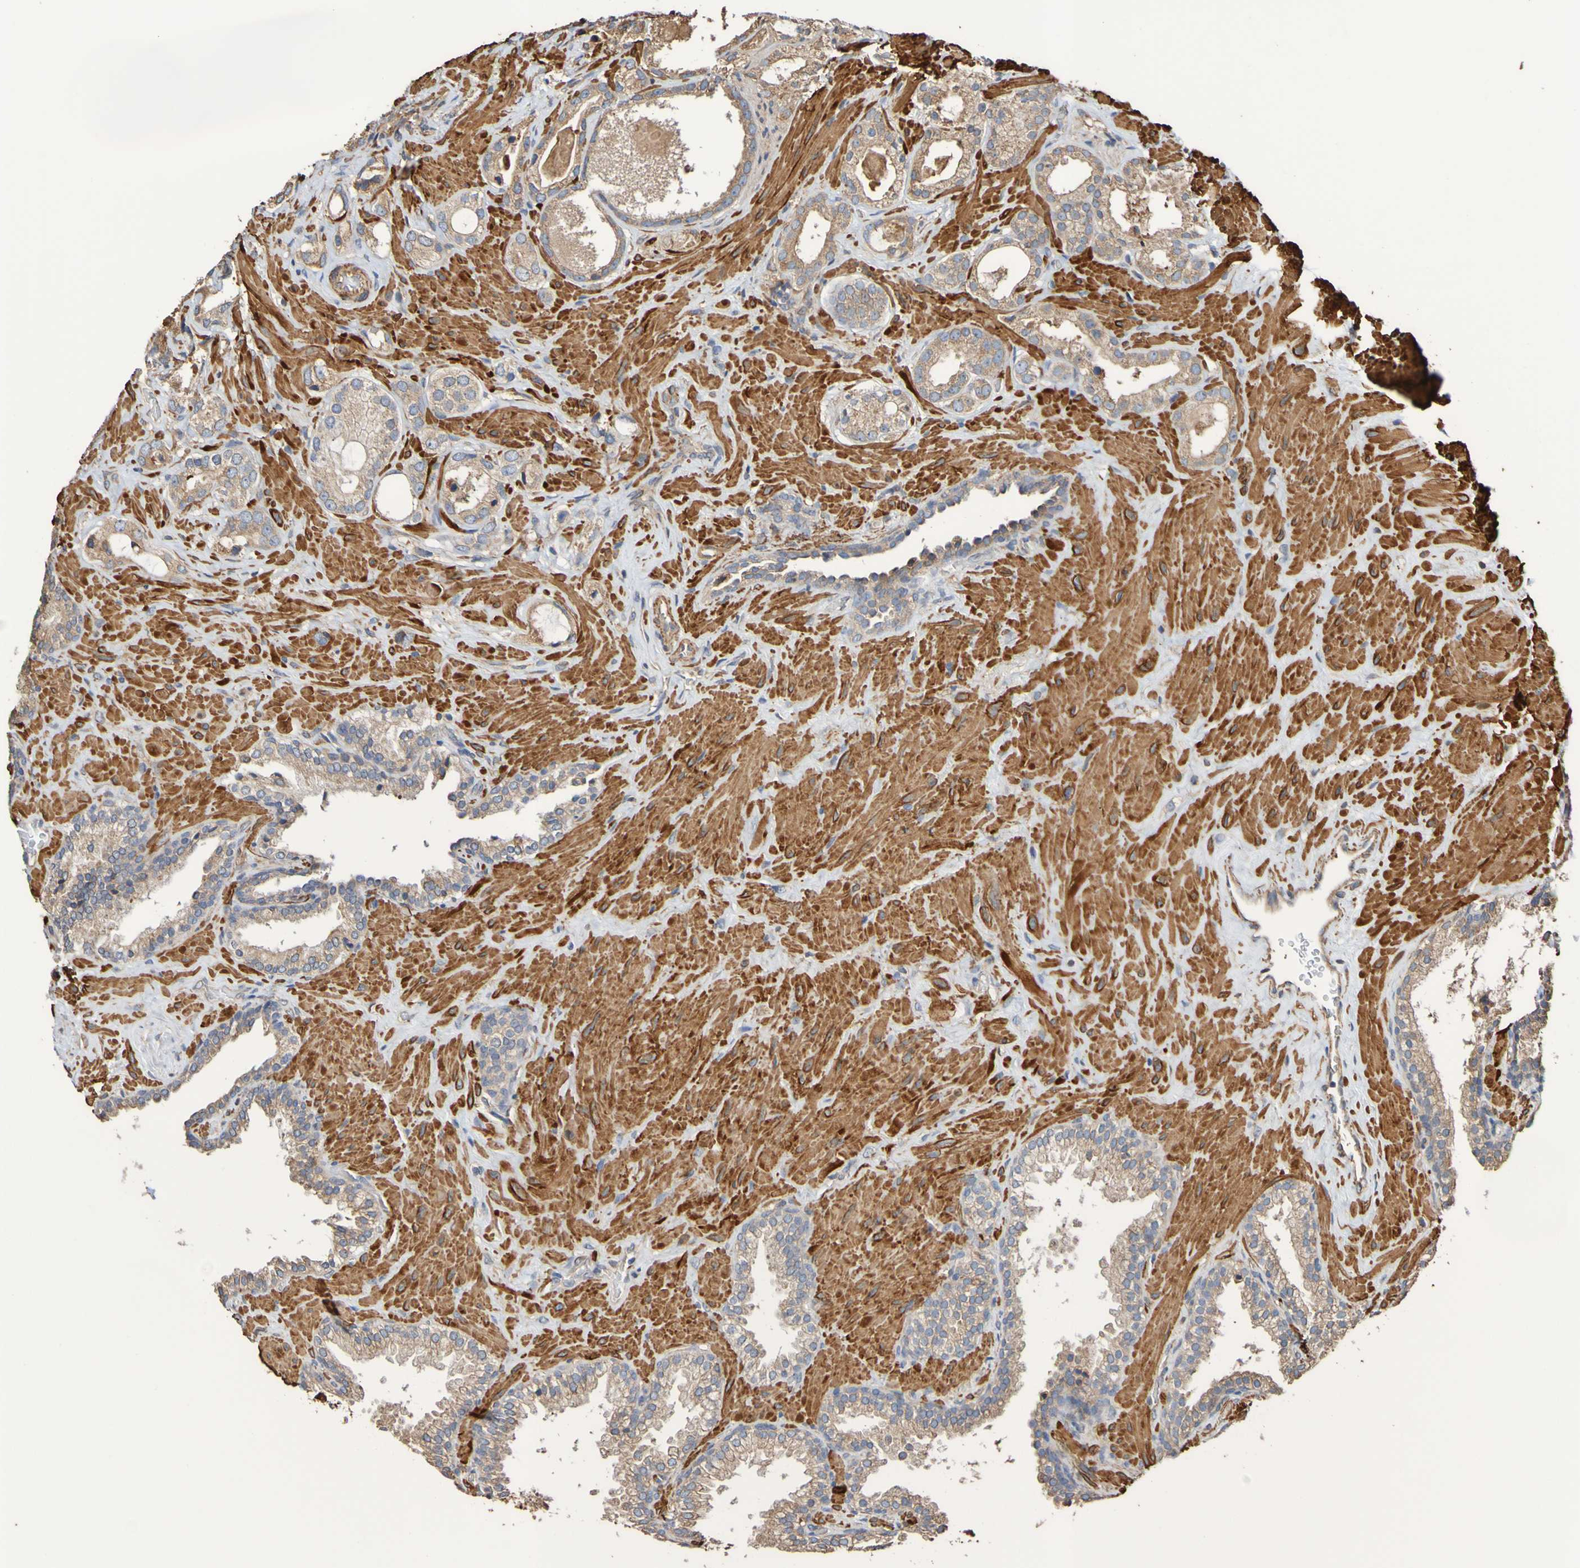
{"staining": {"intensity": "weak", "quantity": ">75%", "location": "cytoplasmic/membranous"}, "tissue": "prostate cancer", "cell_type": "Tumor cells", "image_type": "cancer", "snomed": [{"axis": "morphology", "description": "Adenocarcinoma, High grade"}, {"axis": "topography", "description": "Prostate"}], "caption": "Immunohistochemistry (IHC) image of human prostate cancer (high-grade adenocarcinoma) stained for a protein (brown), which demonstrates low levels of weak cytoplasmic/membranous staining in approximately >75% of tumor cells.", "gene": "RAB11A", "patient": {"sex": "male", "age": 64}}